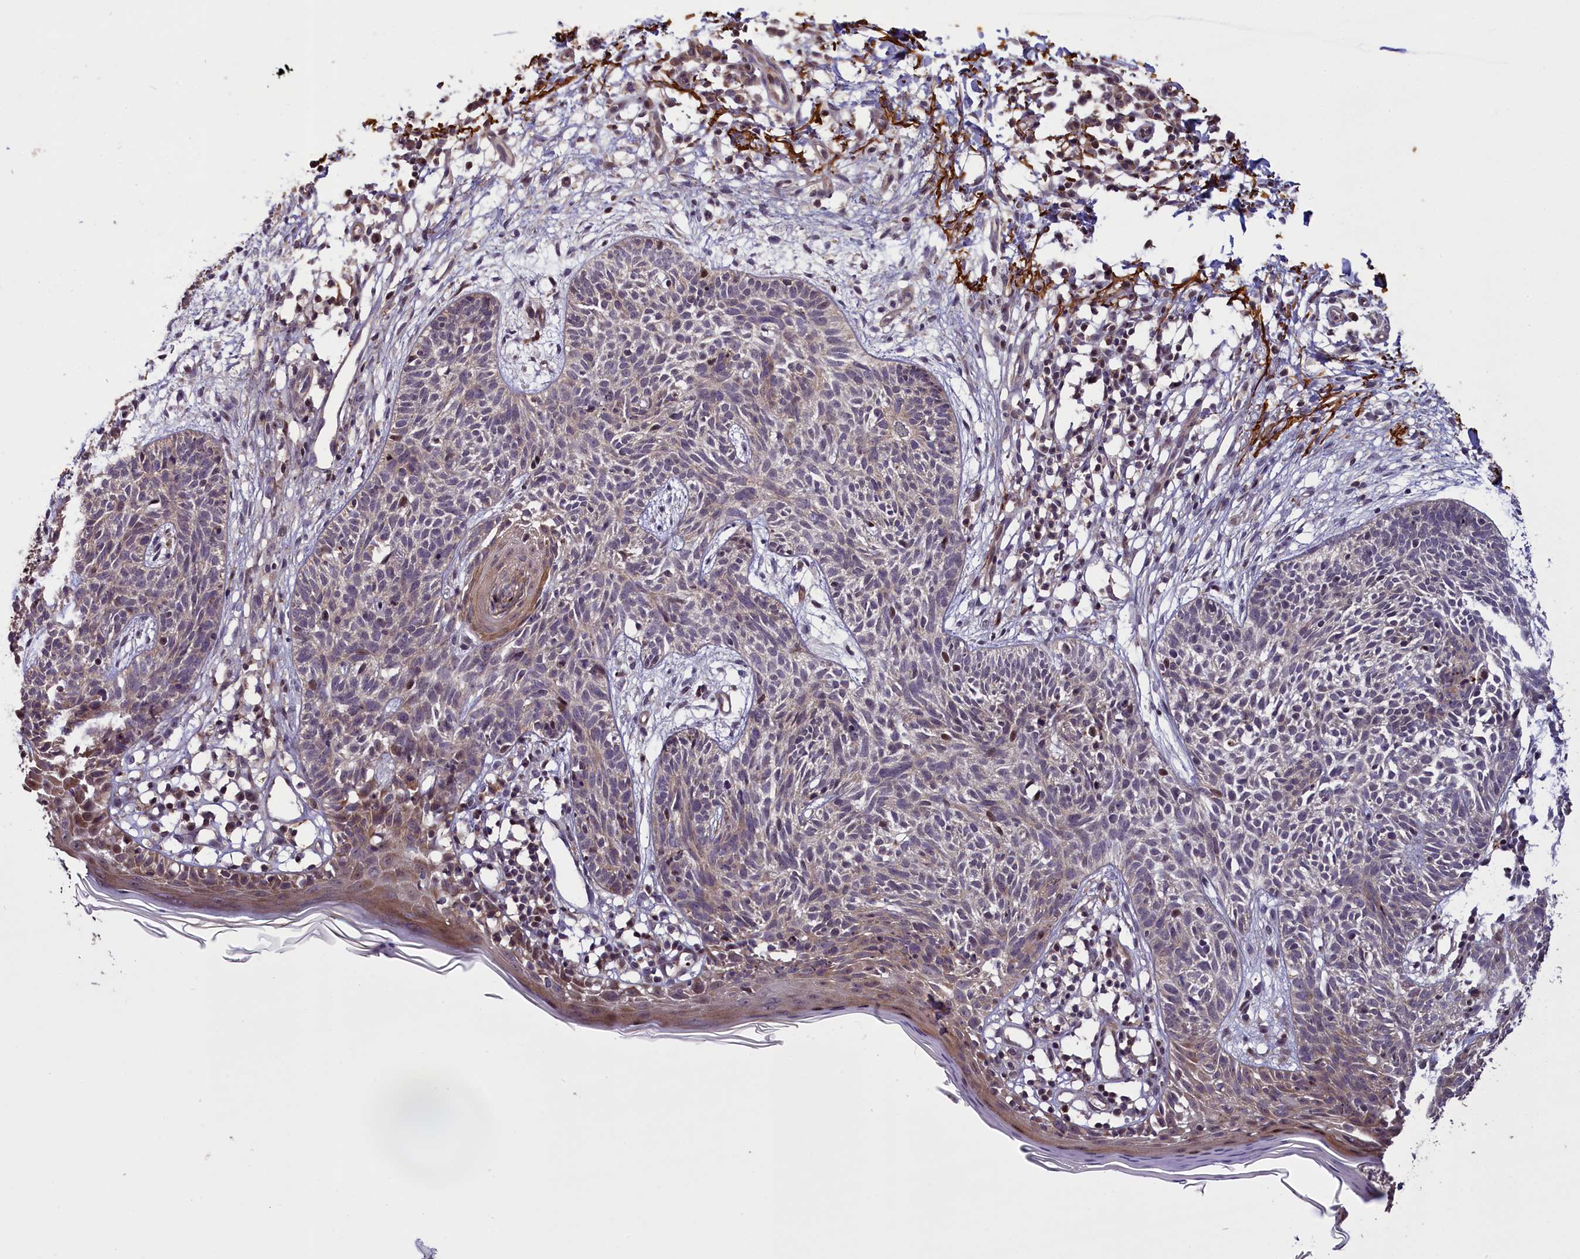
{"staining": {"intensity": "moderate", "quantity": "<25%", "location": "nuclear"}, "tissue": "skin cancer", "cell_type": "Tumor cells", "image_type": "cancer", "snomed": [{"axis": "morphology", "description": "Basal cell carcinoma"}, {"axis": "topography", "description": "Skin"}], "caption": "Skin cancer (basal cell carcinoma) stained for a protein reveals moderate nuclear positivity in tumor cells.", "gene": "FUZ", "patient": {"sex": "female", "age": 66}}